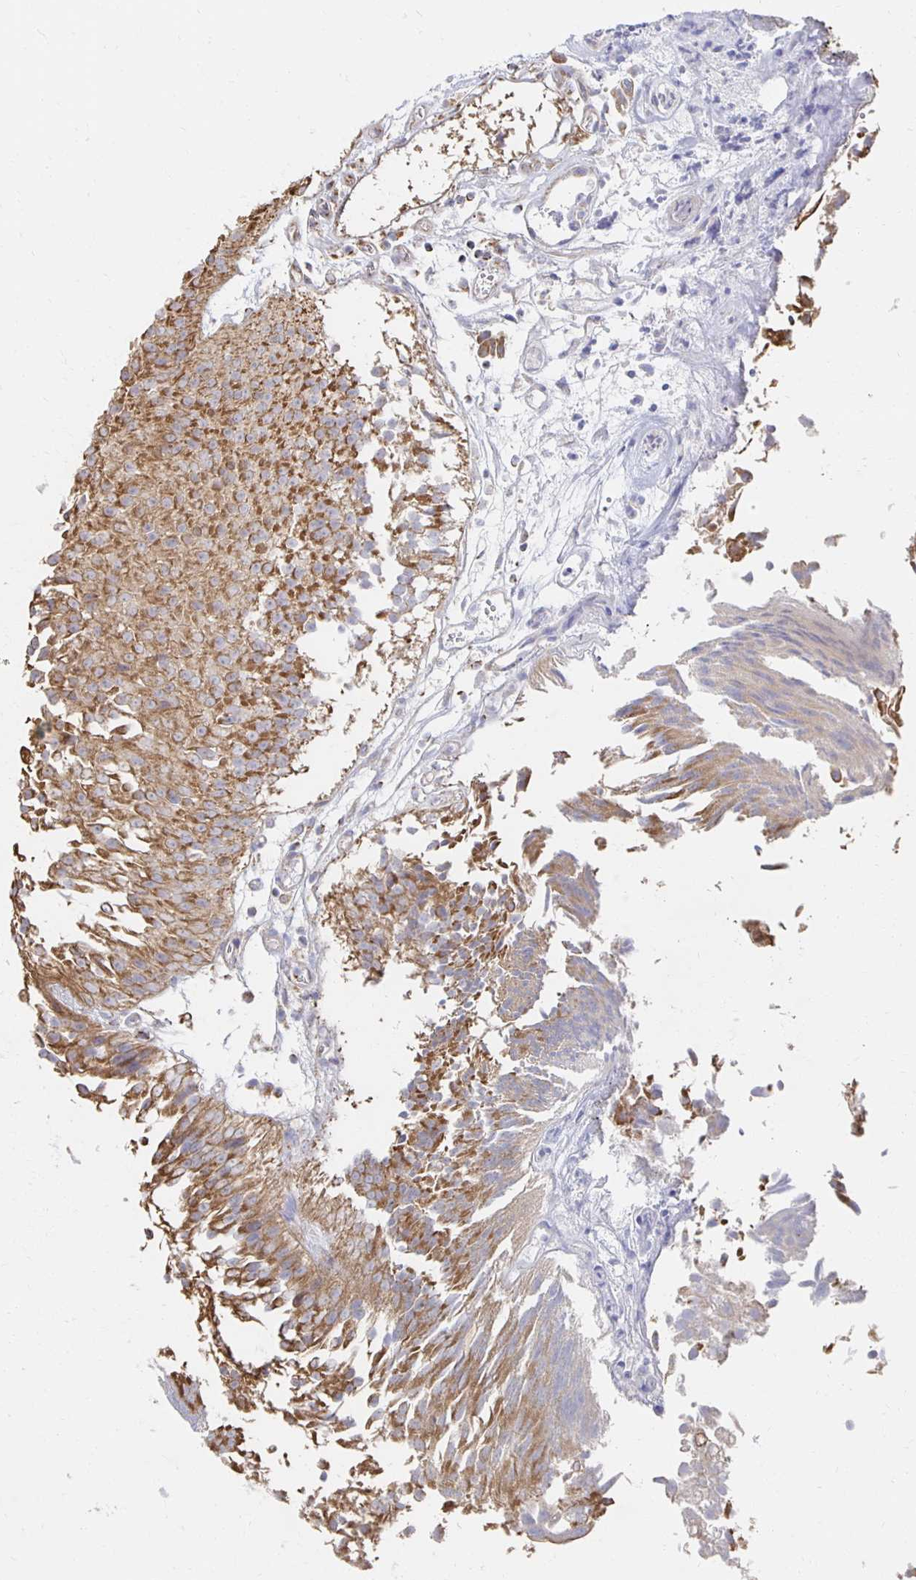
{"staining": {"intensity": "moderate", "quantity": ">75%", "location": "cytoplasmic/membranous"}, "tissue": "urothelial cancer", "cell_type": "Tumor cells", "image_type": "cancer", "snomed": [{"axis": "morphology", "description": "Urothelial carcinoma, Low grade"}, {"axis": "topography", "description": "Urinary bladder"}], "caption": "Human urothelial cancer stained with a protein marker exhibits moderate staining in tumor cells.", "gene": "NKX2-8", "patient": {"sex": "male", "age": 80}}